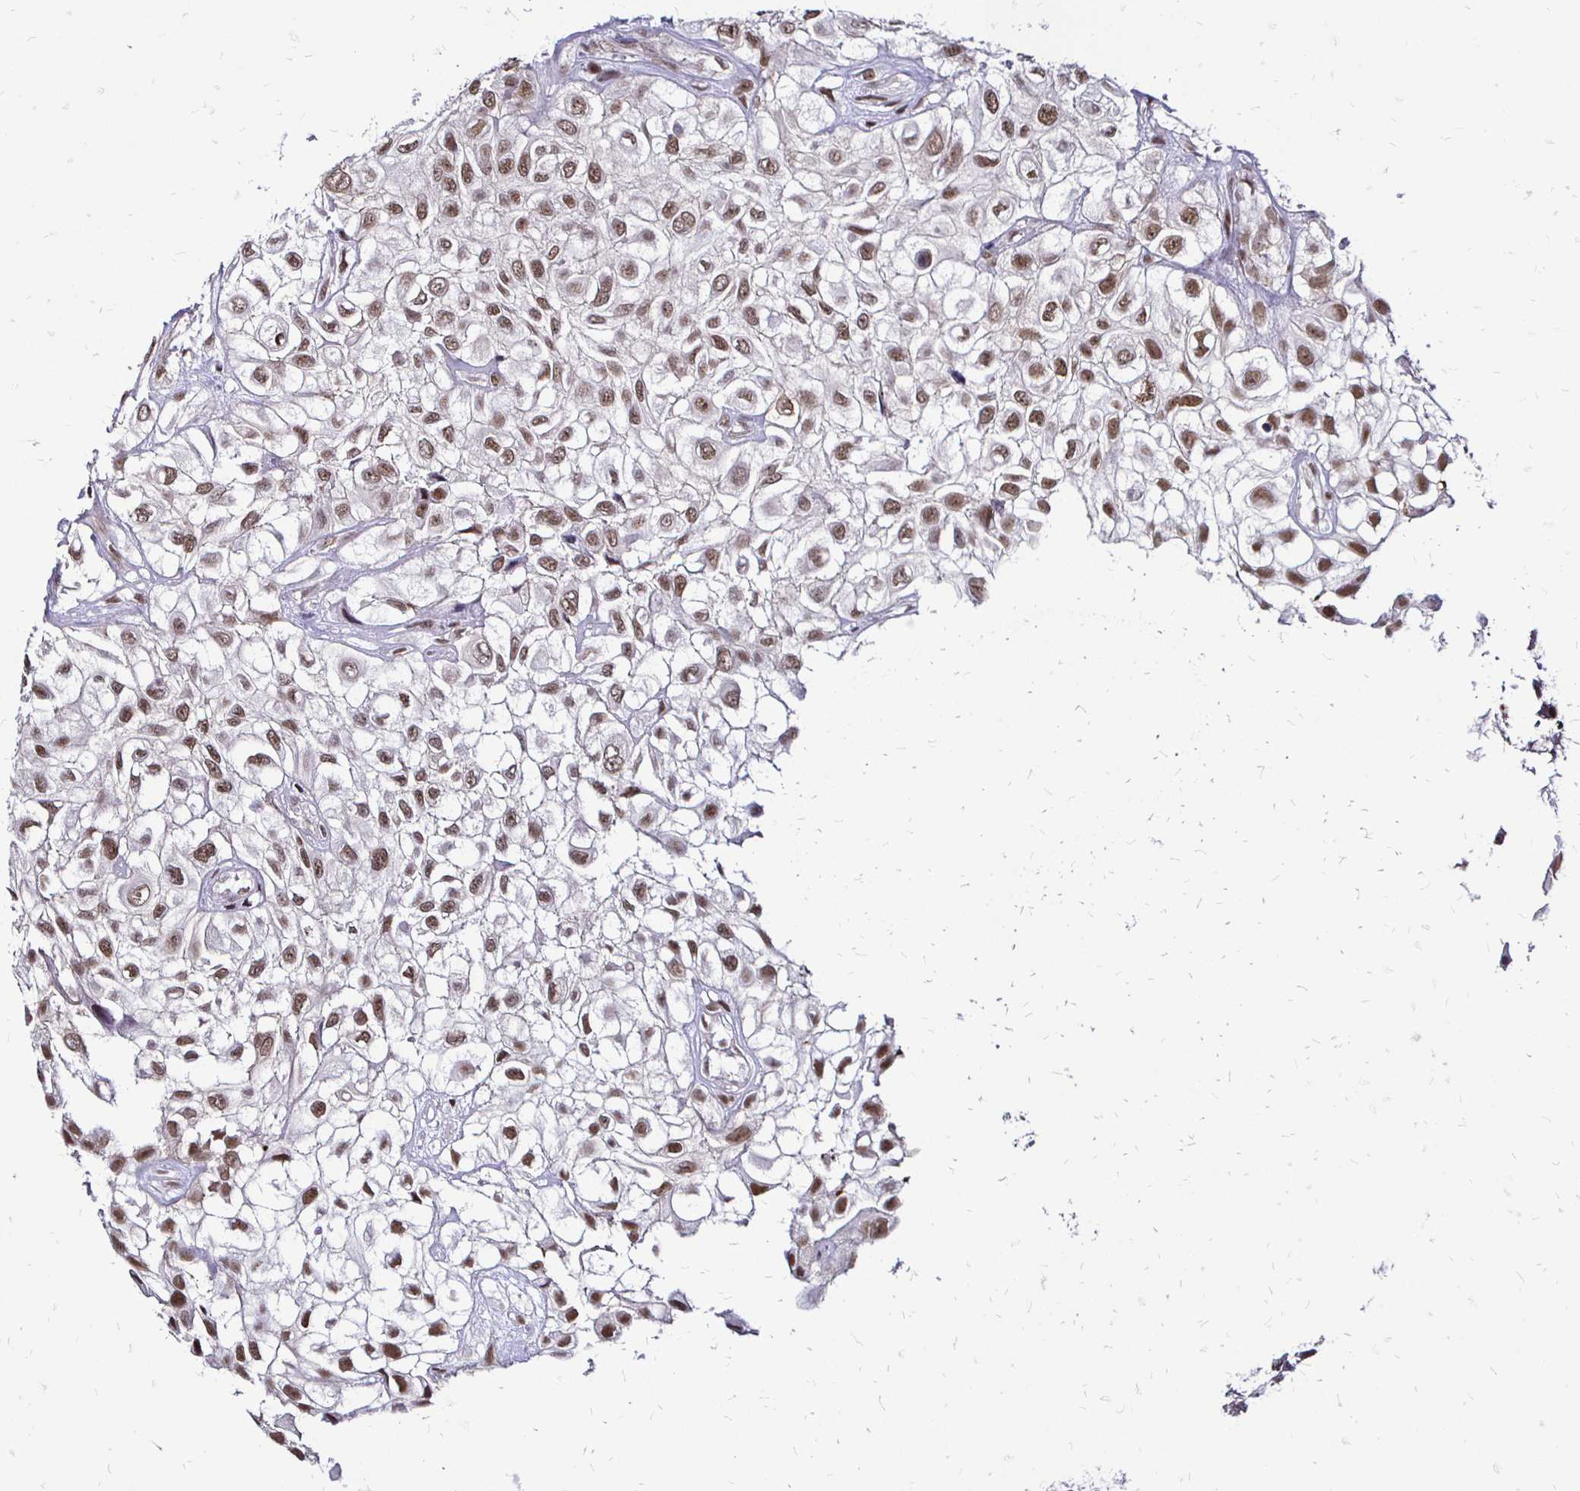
{"staining": {"intensity": "moderate", "quantity": ">75%", "location": "nuclear"}, "tissue": "urothelial cancer", "cell_type": "Tumor cells", "image_type": "cancer", "snomed": [{"axis": "morphology", "description": "Urothelial carcinoma, High grade"}, {"axis": "topography", "description": "Urinary bladder"}], "caption": "This photomicrograph exhibits immunohistochemistry (IHC) staining of human urothelial cancer, with medium moderate nuclear positivity in approximately >75% of tumor cells.", "gene": "SIN3A", "patient": {"sex": "male", "age": 56}}